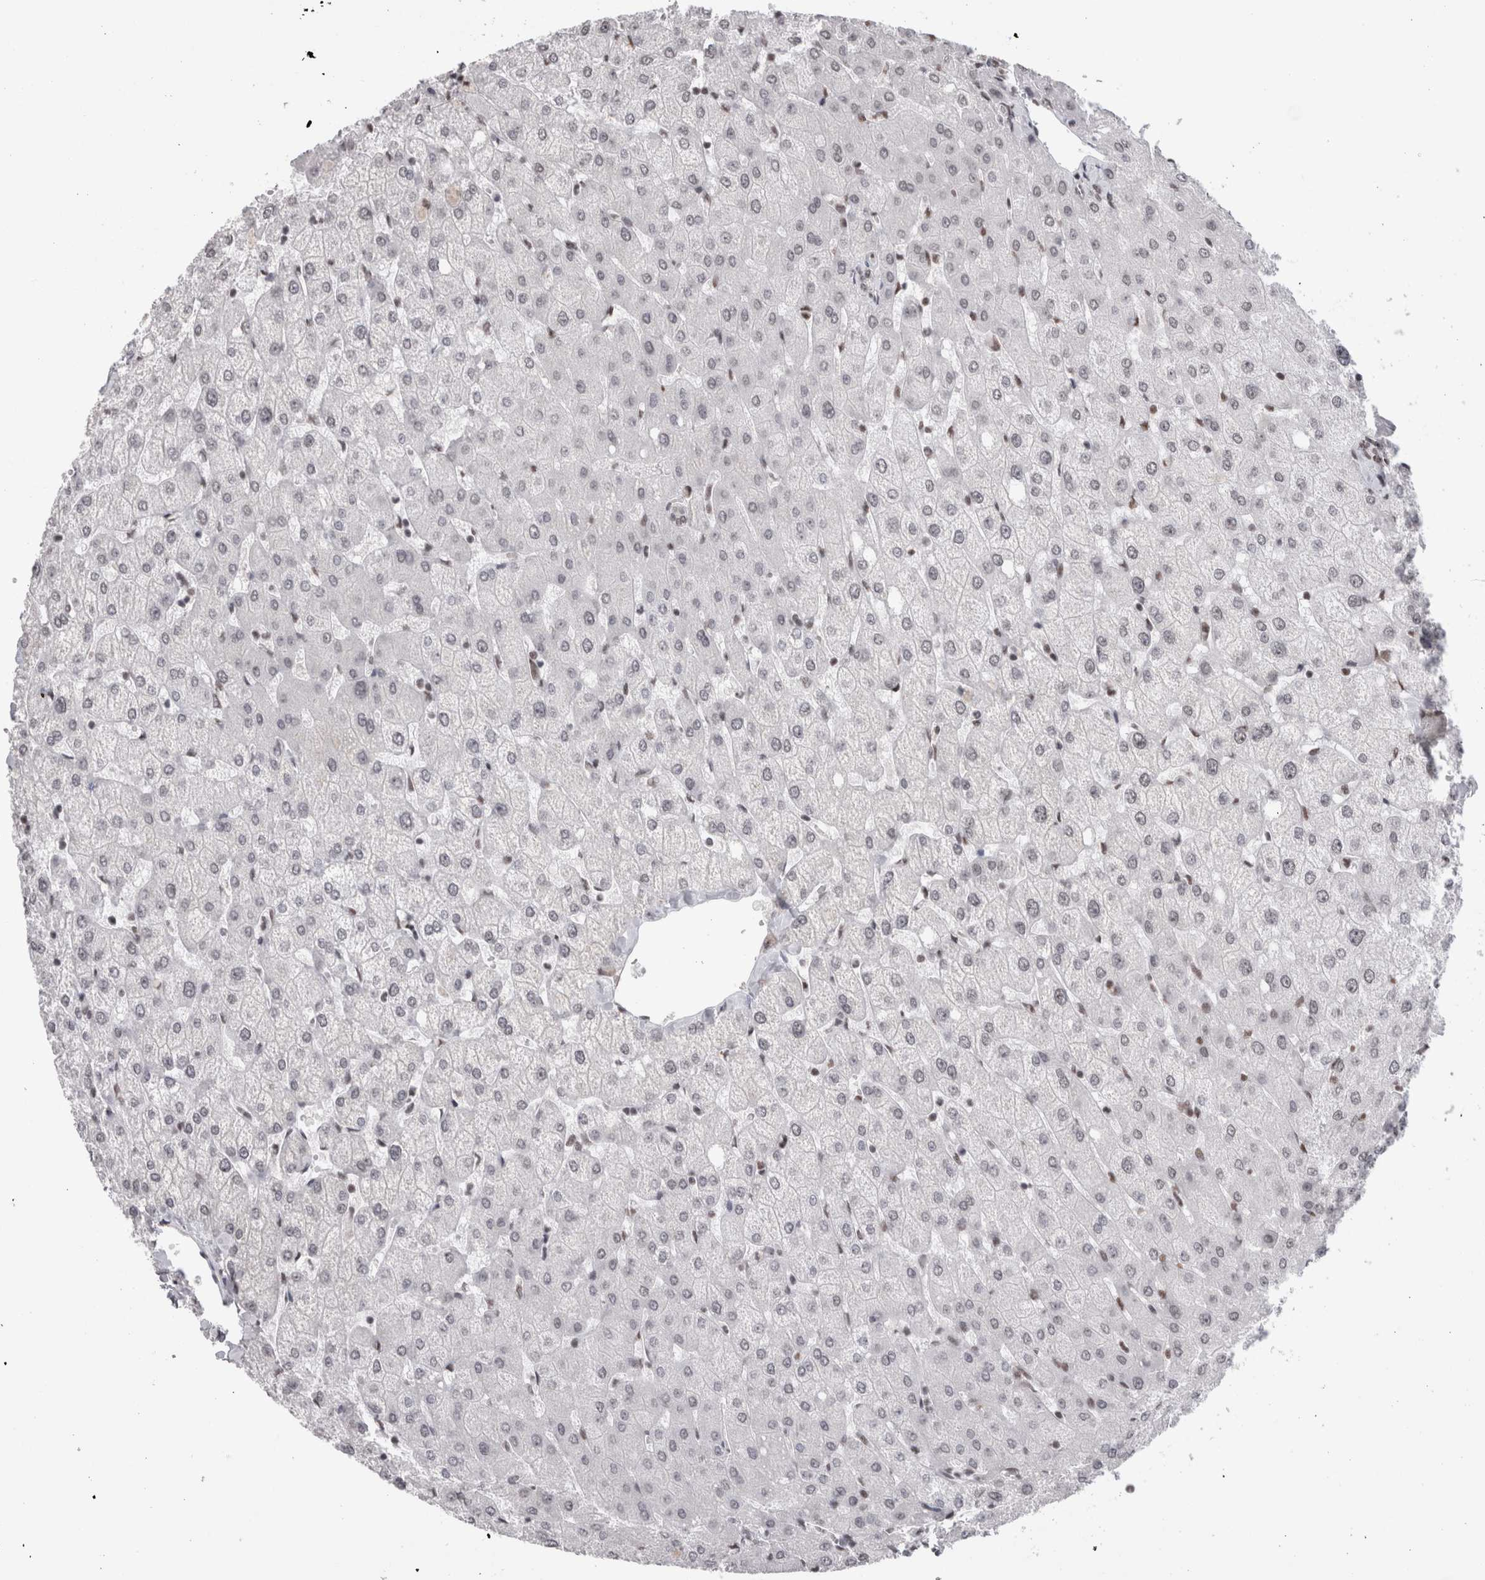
{"staining": {"intensity": "negative", "quantity": "none", "location": "none"}, "tissue": "liver", "cell_type": "Cholangiocytes", "image_type": "normal", "snomed": [{"axis": "morphology", "description": "Normal tissue, NOS"}, {"axis": "topography", "description": "Liver"}], "caption": "Cholangiocytes show no significant expression in benign liver. (DAB (3,3'-diaminobenzidine) IHC visualized using brightfield microscopy, high magnification).", "gene": "SMC1A", "patient": {"sex": "female", "age": 54}}